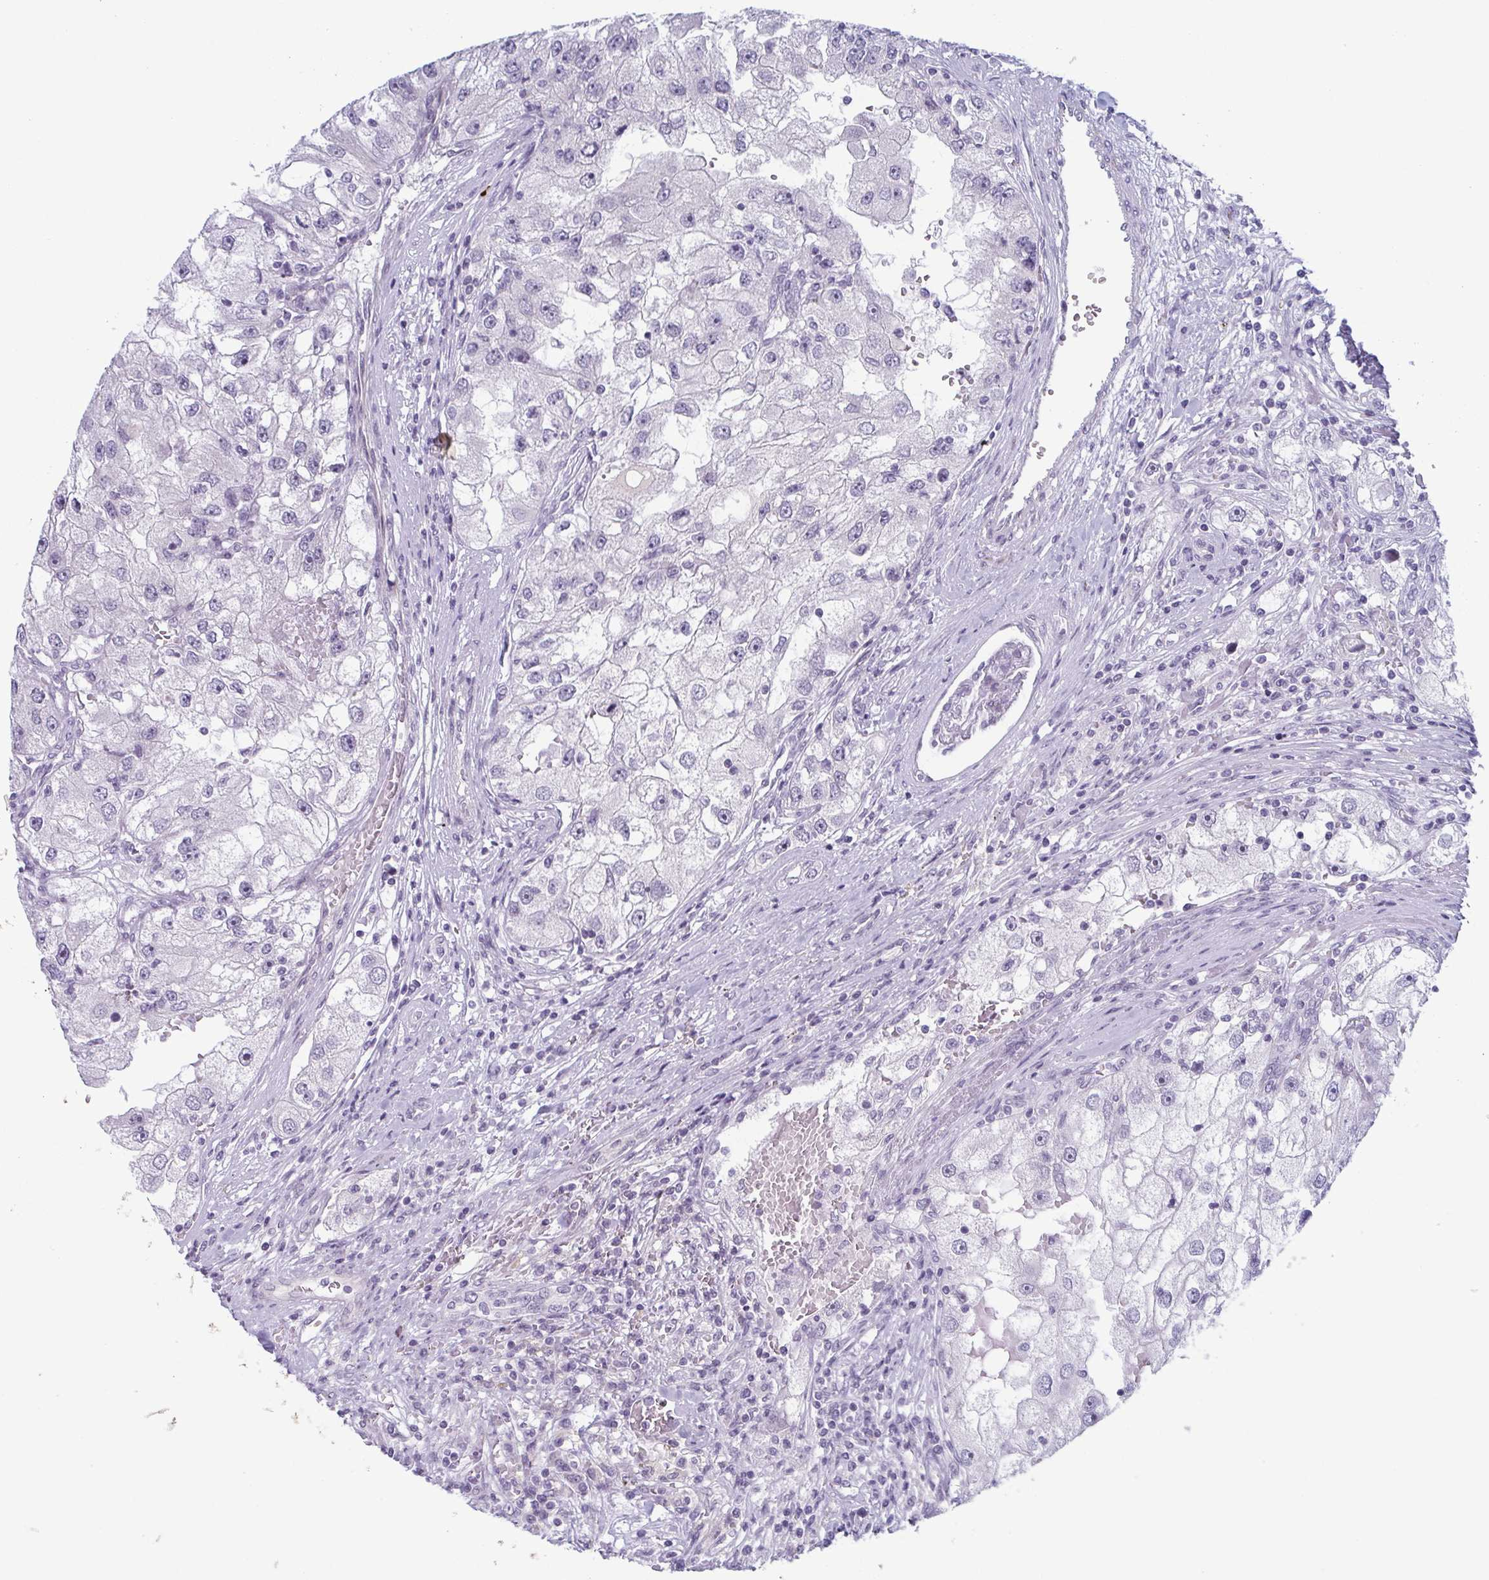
{"staining": {"intensity": "negative", "quantity": "none", "location": "none"}, "tissue": "renal cancer", "cell_type": "Tumor cells", "image_type": "cancer", "snomed": [{"axis": "morphology", "description": "Adenocarcinoma, NOS"}, {"axis": "topography", "description": "Kidney"}], "caption": "DAB (3,3'-diaminobenzidine) immunohistochemical staining of human renal cancer (adenocarcinoma) exhibits no significant positivity in tumor cells. (Brightfield microscopy of DAB (3,3'-diaminobenzidine) immunohistochemistry at high magnification).", "gene": "ZFP64", "patient": {"sex": "male", "age": 63}}